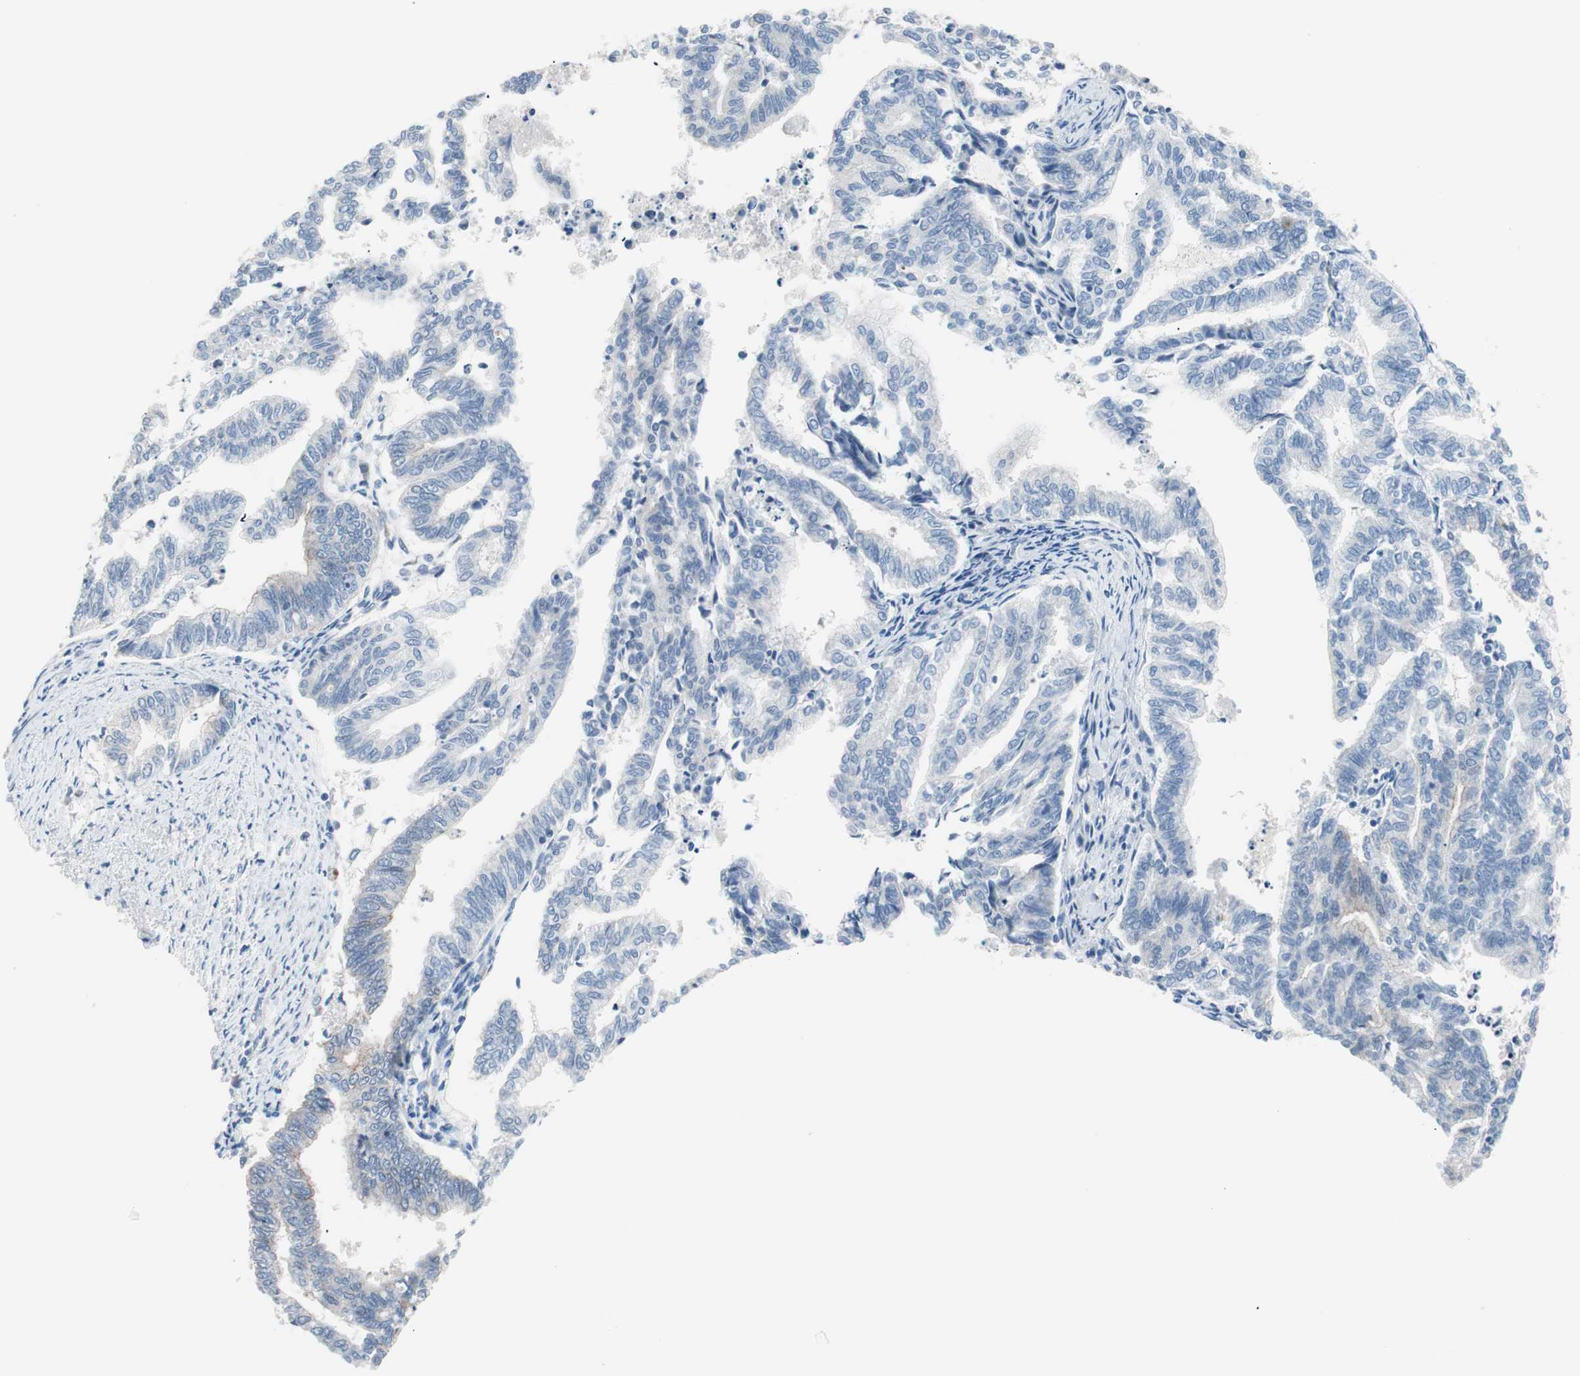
{"staining": {"intensity": "negative", "quantity": "none", "location": "none"}, "tissue": "endometrial cancer", "cell_type": "Tumor cells", "image_type": "cancer", "snomed": [{"axis": "morphology", "description": "Adenocarcinoma, NOS"}, {"axis": "topography", "description": "Endometrium"}], "caption": "The micrograph exhibits no significant staining in tumor cells of endometrial cancer. (Brightfield microscopy of DAB (3,3'-diaminobenzidine) immunohistochemistry (IHC) at high magnification).", "gene": "VIL1", "patient": {"sex": "female", "age": 79}}